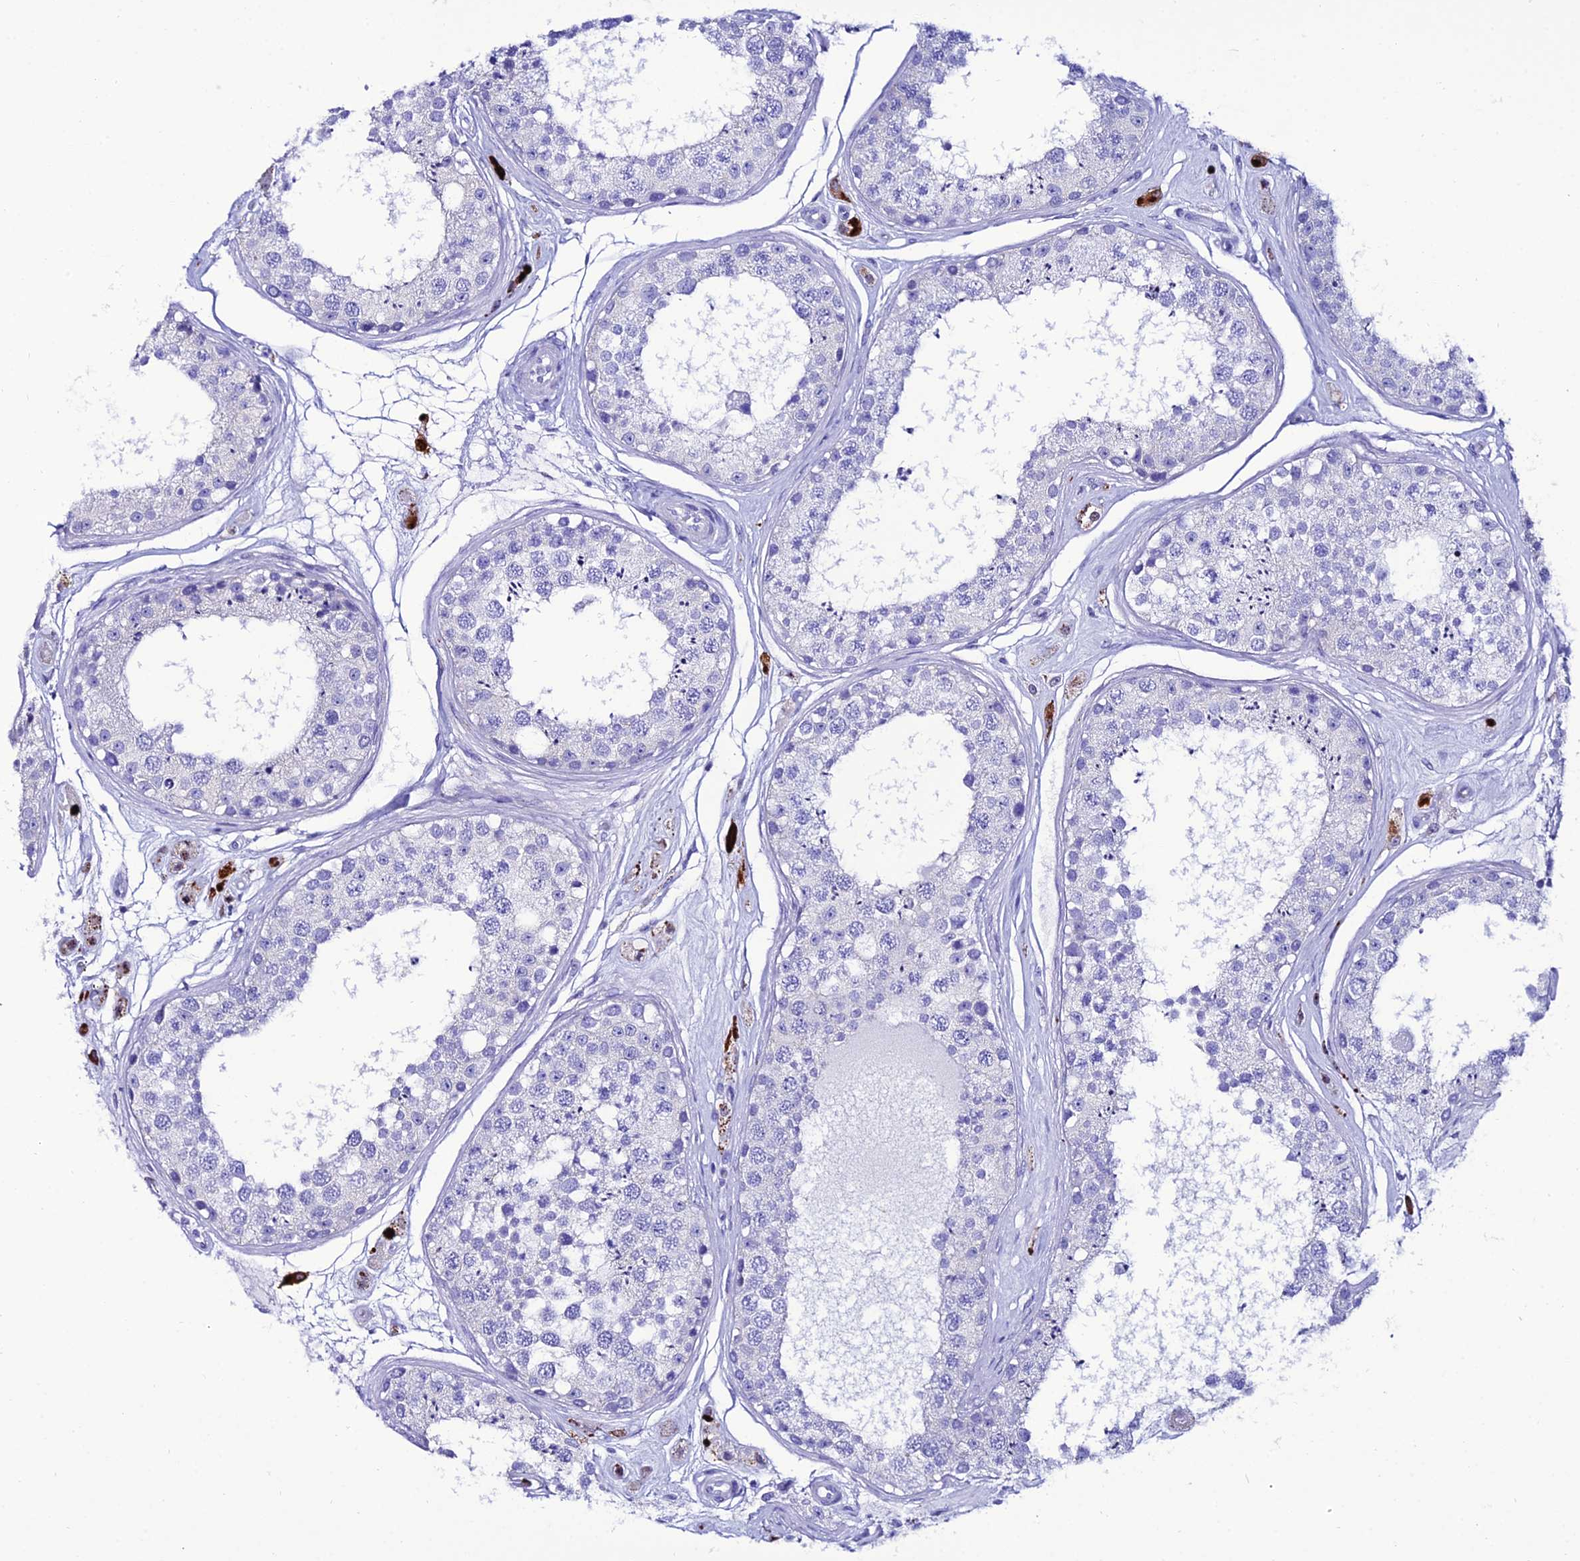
{"staining": {"intensity": "negative", "quantity": "none", "location": "none"}, "tissue": "testis", "cell_type": "Cells in seminiferous ducts", "image_type": "normal", "snomed": [{"axis": "morphology", "description": "Normal tissue, NOS"}, {"axis": "topography", "description": "Testis"}], "caption": "Human testis stained for a protein using IHC reveals no staining in cells in seminiferous ducts.", "gene": "OR4D5", "patient": {"sex": "male", "age": 25}}